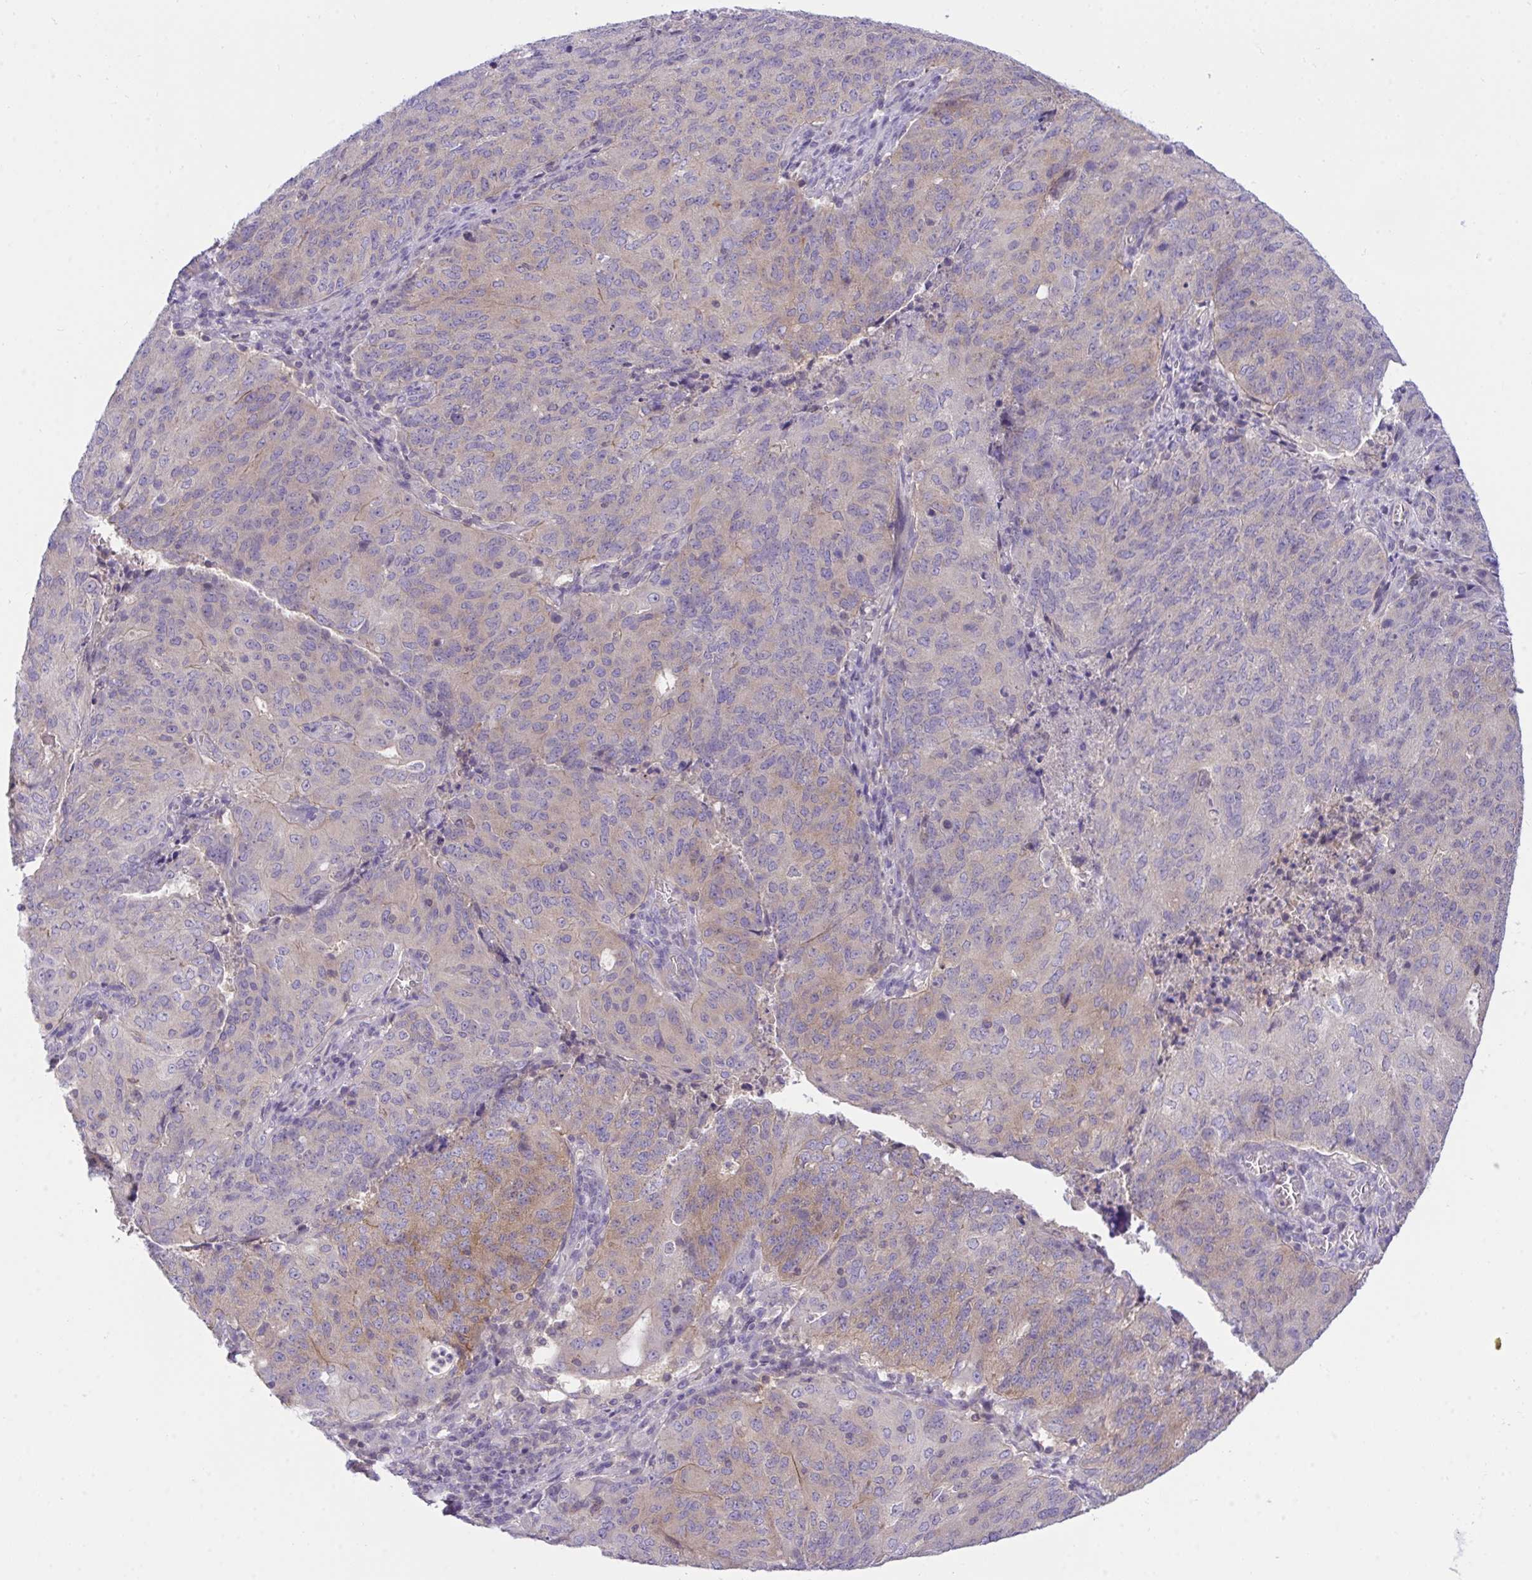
{"staining": {"intensity": "weak", "quantity": "25%-75%", "location": "cytoplasmic/membranous"}, "tissue": "endometrial cancer", "cell_type": "Tumor cells", "image_type": "cancer", "snomed": [{"axis": "morphology", "description": "Adenocarcinoma, NOS"}, {"axis": "topography", "description": "Endometrium"}], "caption": "Protein staining displays weak cytoplasmic/membranous staining in approximately 25%-75% of tumor cells in adenocarcinoma (endometrial).", "gene": "TLN2", "patient": {"sex": "female", "age": 82}}